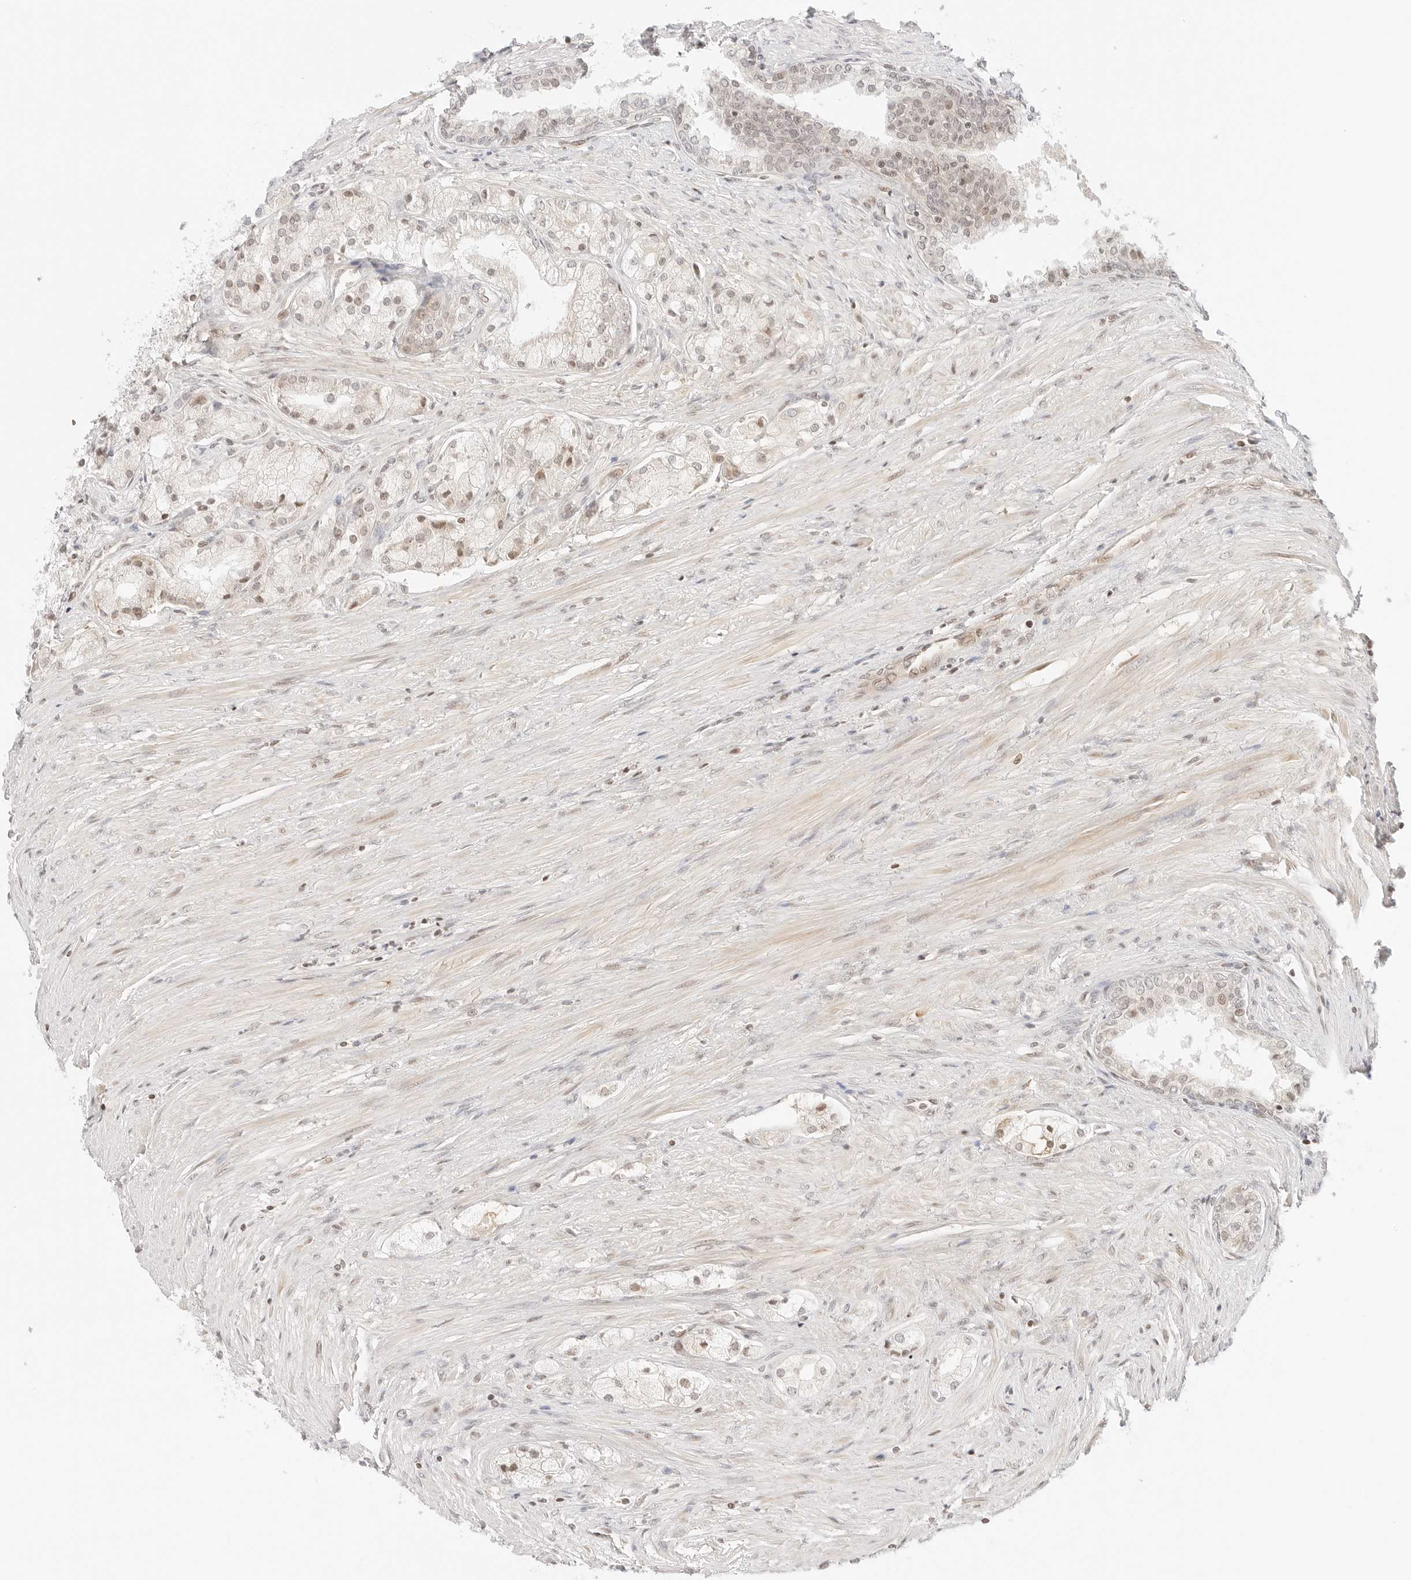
{"staining": {"intensity": "weak", "quantity": "<25%", "location": "nuclear"}, "tissue": "prostate cancer", "cell_type": "Tumor cells", "image_type": "cancer", "snomed": [{"axis": "morphology", "description": "Adenocarcinoma, High grade"}, {"axis": "topography", "description": "Prostate"}], "caption": "This is an immunohistochemistry image of prostate cancer (adenocarcinoma (high-grade)). There is no expression in tumor cells.", "gene": "RPS6KL1", "patient": {"sex": "male", "age": 50}}